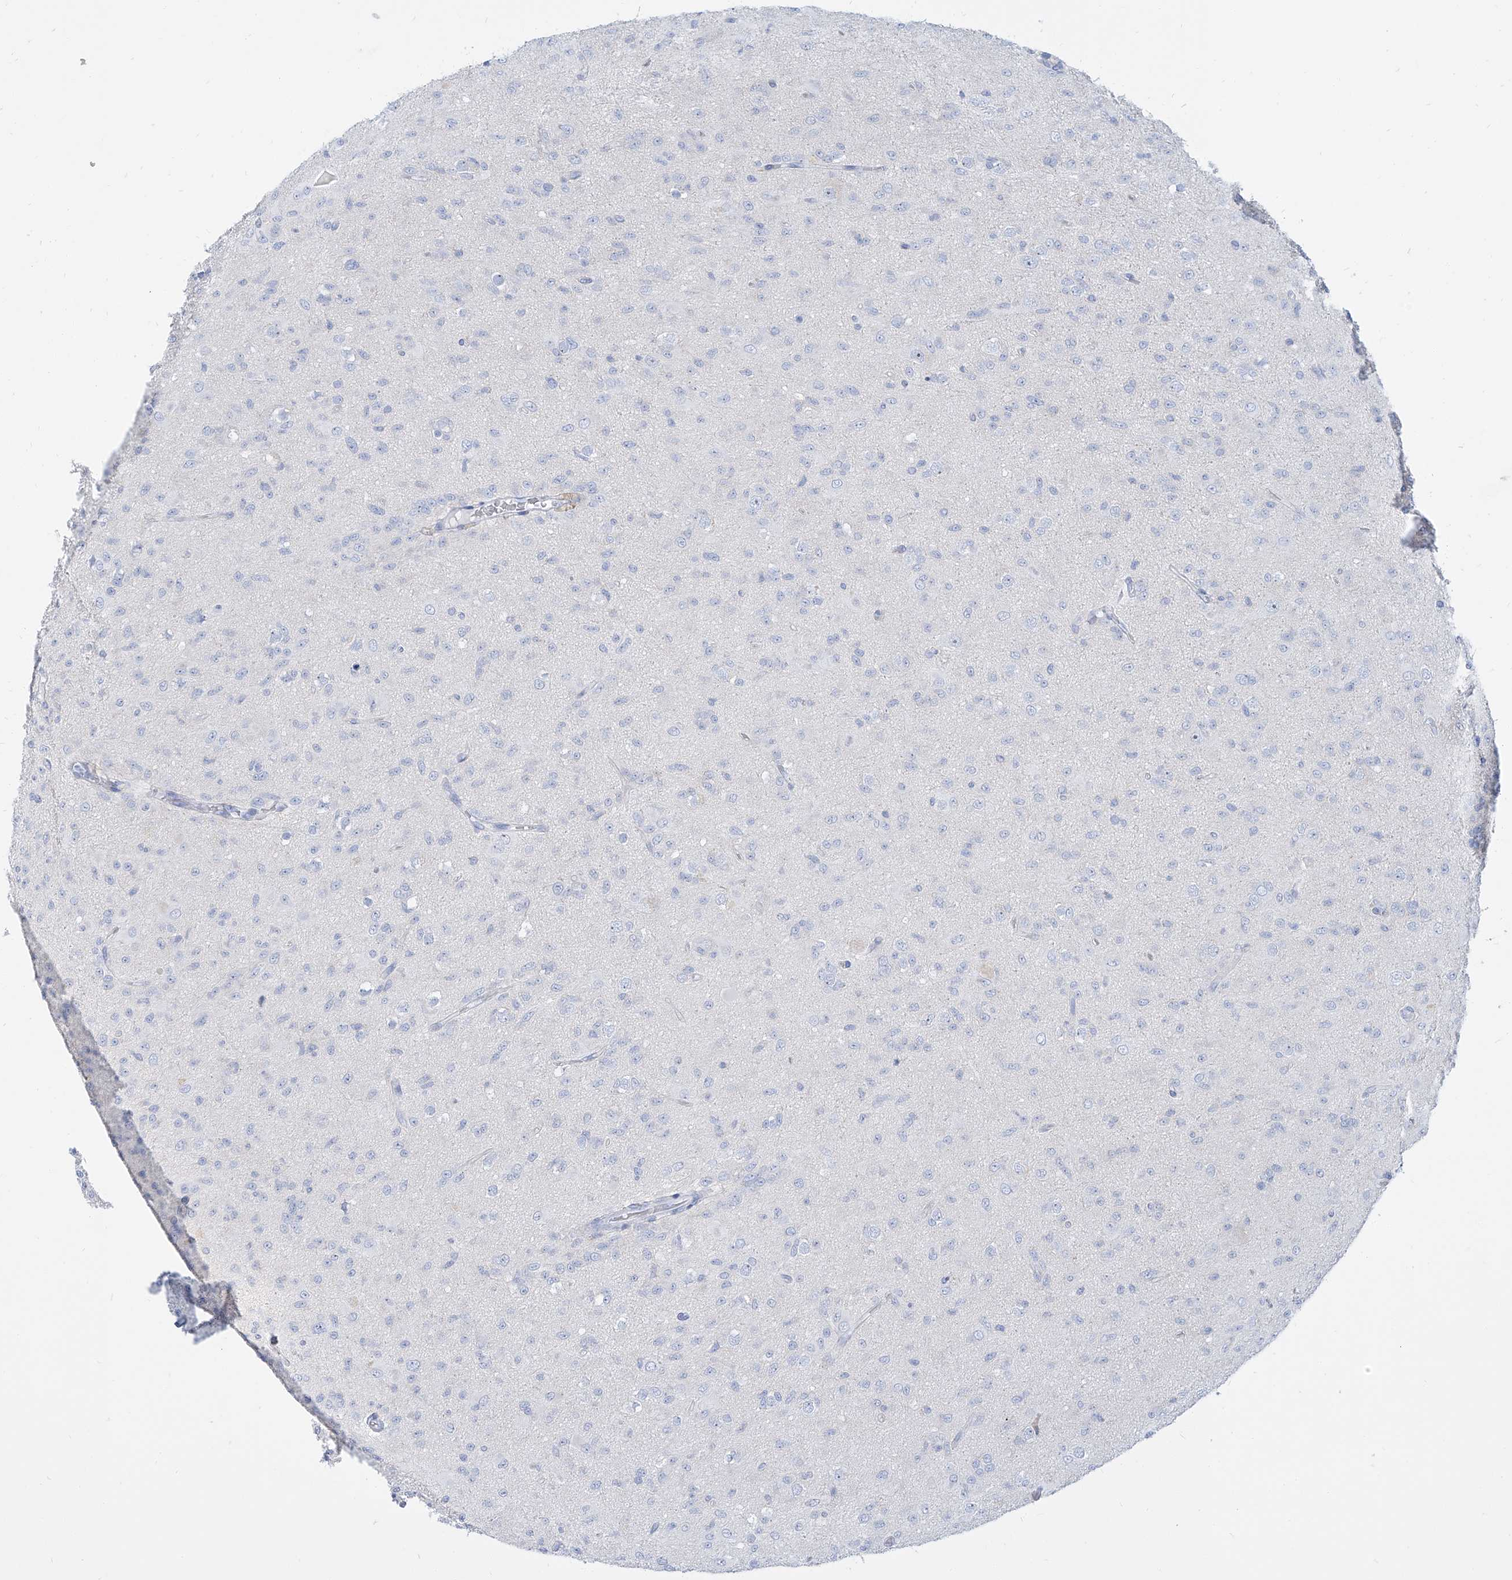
{"staining": {"intensity": "negative", "quantity": "none", "location": "none"}, "tissue": "glioma", "cell_type": "Tumor cells", "image_type": "cancer", "snomed": [{"axis": "morphology", "description": "Glioma, malignant, Low grade"}, {"axis": "topography", "description": "Brain"}], "caption": "Immunohistochemical staining of human glioma demonstrates no significant expression in tumor cells.", "gene": "TXLNB", "patient": {"sex": "male", "age": 65}}